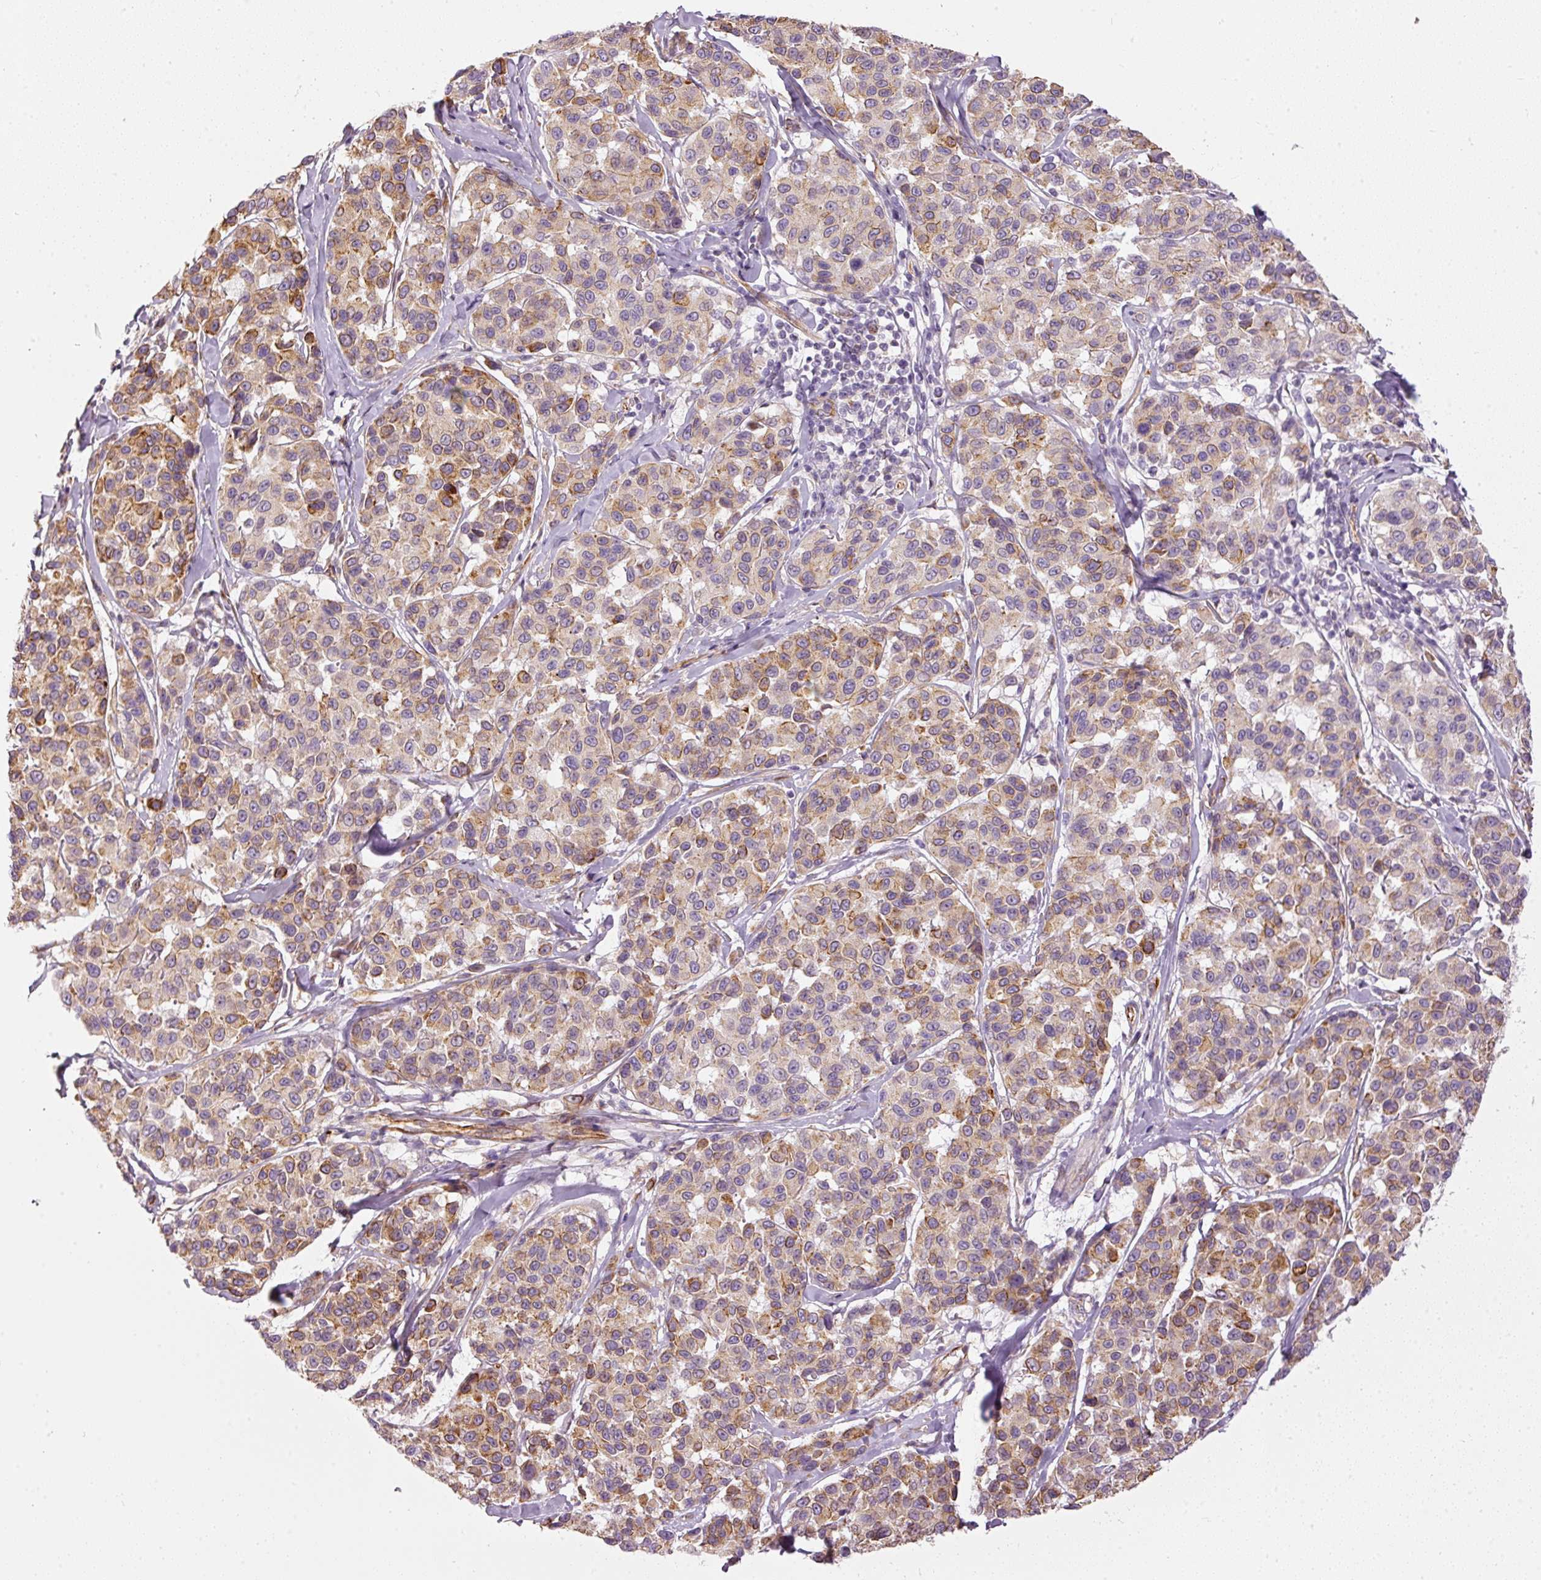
{"staining": {"intensity": "moderate", "quantity": "25%-75%", "location": "cytoplasmic/membranous"}, "tissue": "melanoma", "cell_type": "Tumor cells", "image_type": "cancer", "snomed": [{"axis": "morphology", "description": "Malignant melanoma, NOS"}, {"axis": "topography", "description": "Skin"}], "caption": "Immunohistochemistry micrograph of melanoma stained for a protein (brown), which displays medium levels of moderate cytoplasmic/membranous expression in approximately 25%-75% of tumor cells.", "gene": "OSR2", "patient": {"sex": "female", "age": 66}}